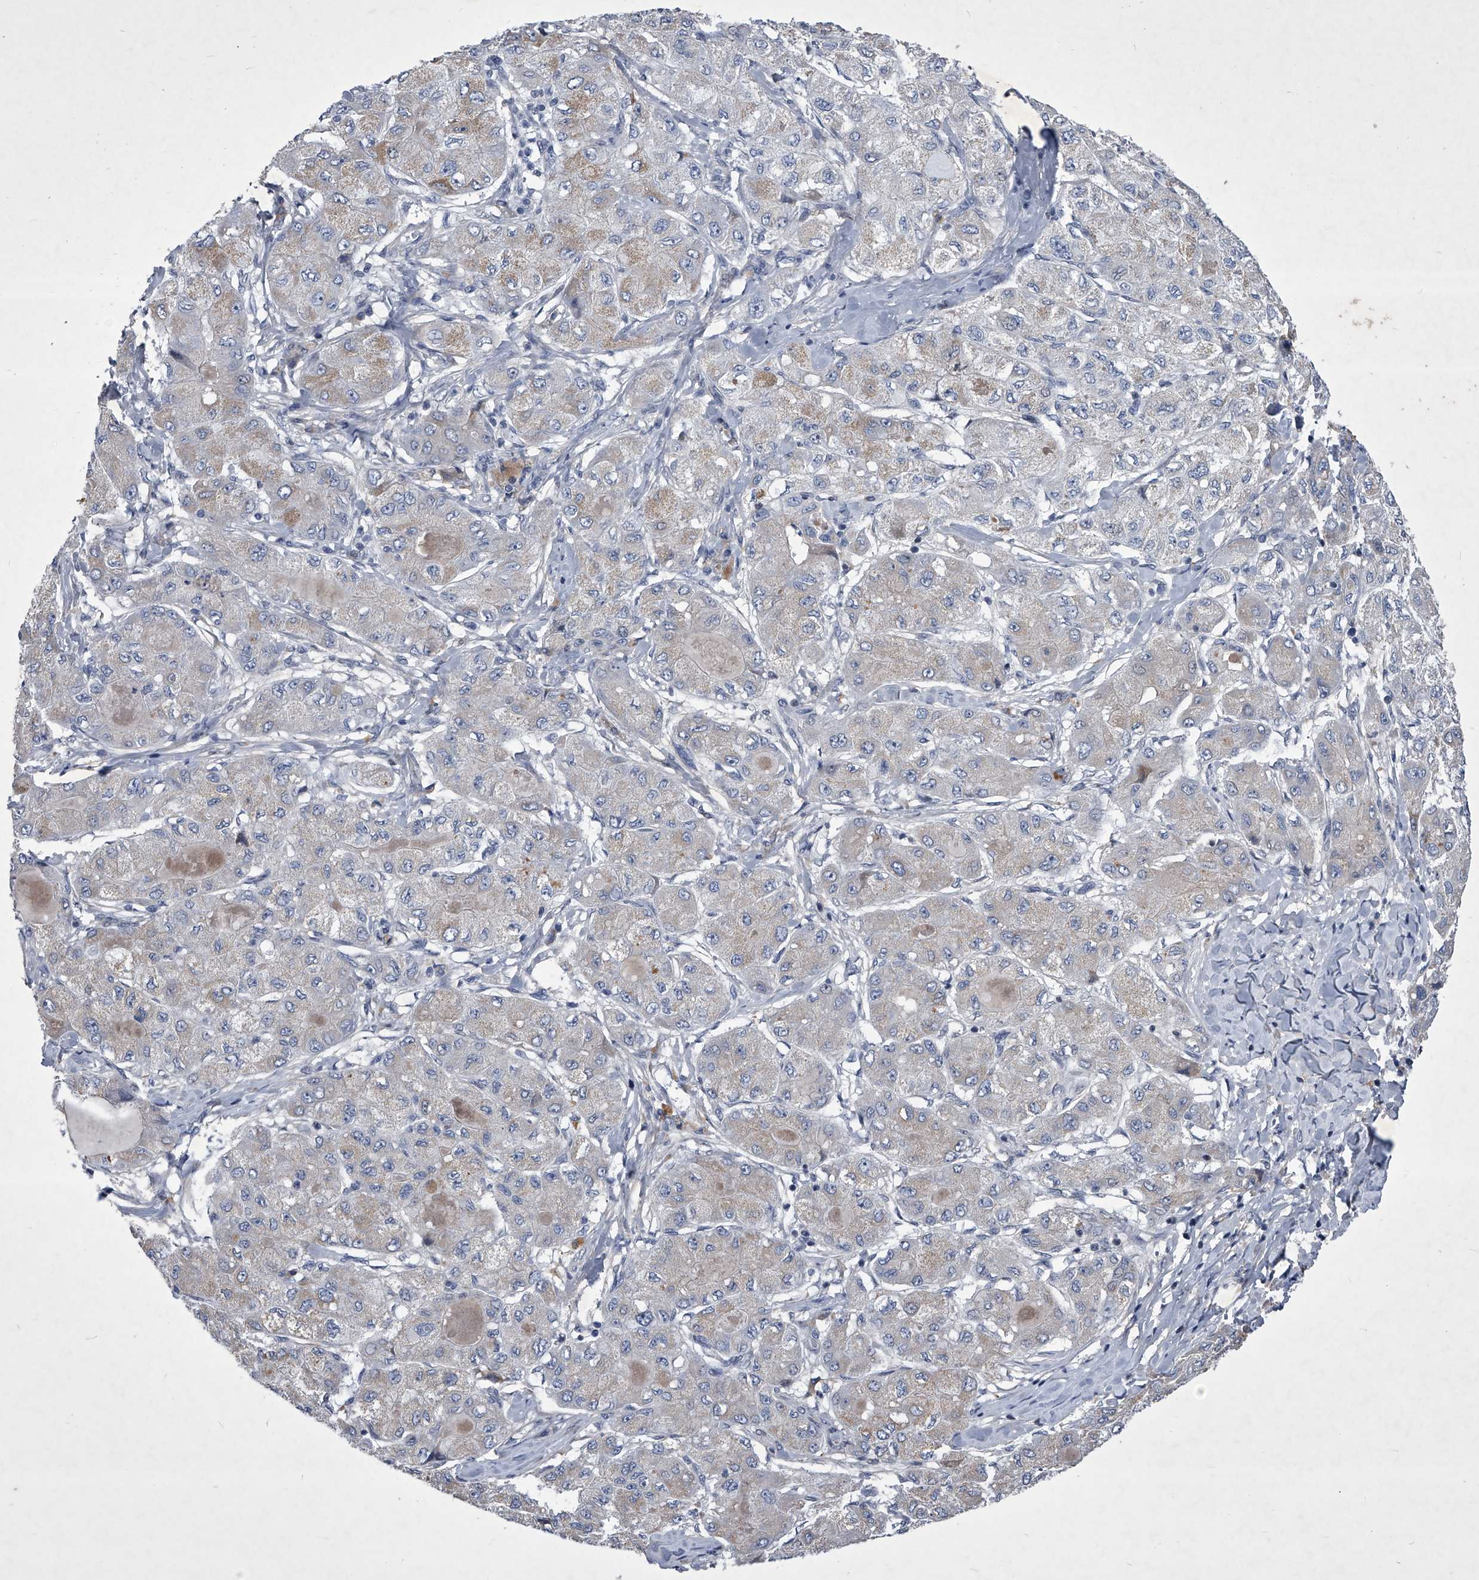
{"staining": {"intensity": "weak", "quantity": "25%-75%", "location": "cytoplasmic/membranous"}, "tissue": "liver cancer", "cell_type": "Tumor cells", "image_type": "cancer", "snomed": [{"axis": "morphology", "description": "Carcinoma, Hepatocellular, NOS"}, {"axis": "topography", "description": "Liver"}], "caption": "About 25%-75% of tumor cells in human liver hepatocellular carcinoma display weak cytoplasmic/membranous protein positivity as visualized by brown immunohistochemical staining.", "gene": "ZNF76", "patient": {"sex": "male", "age": 80}}